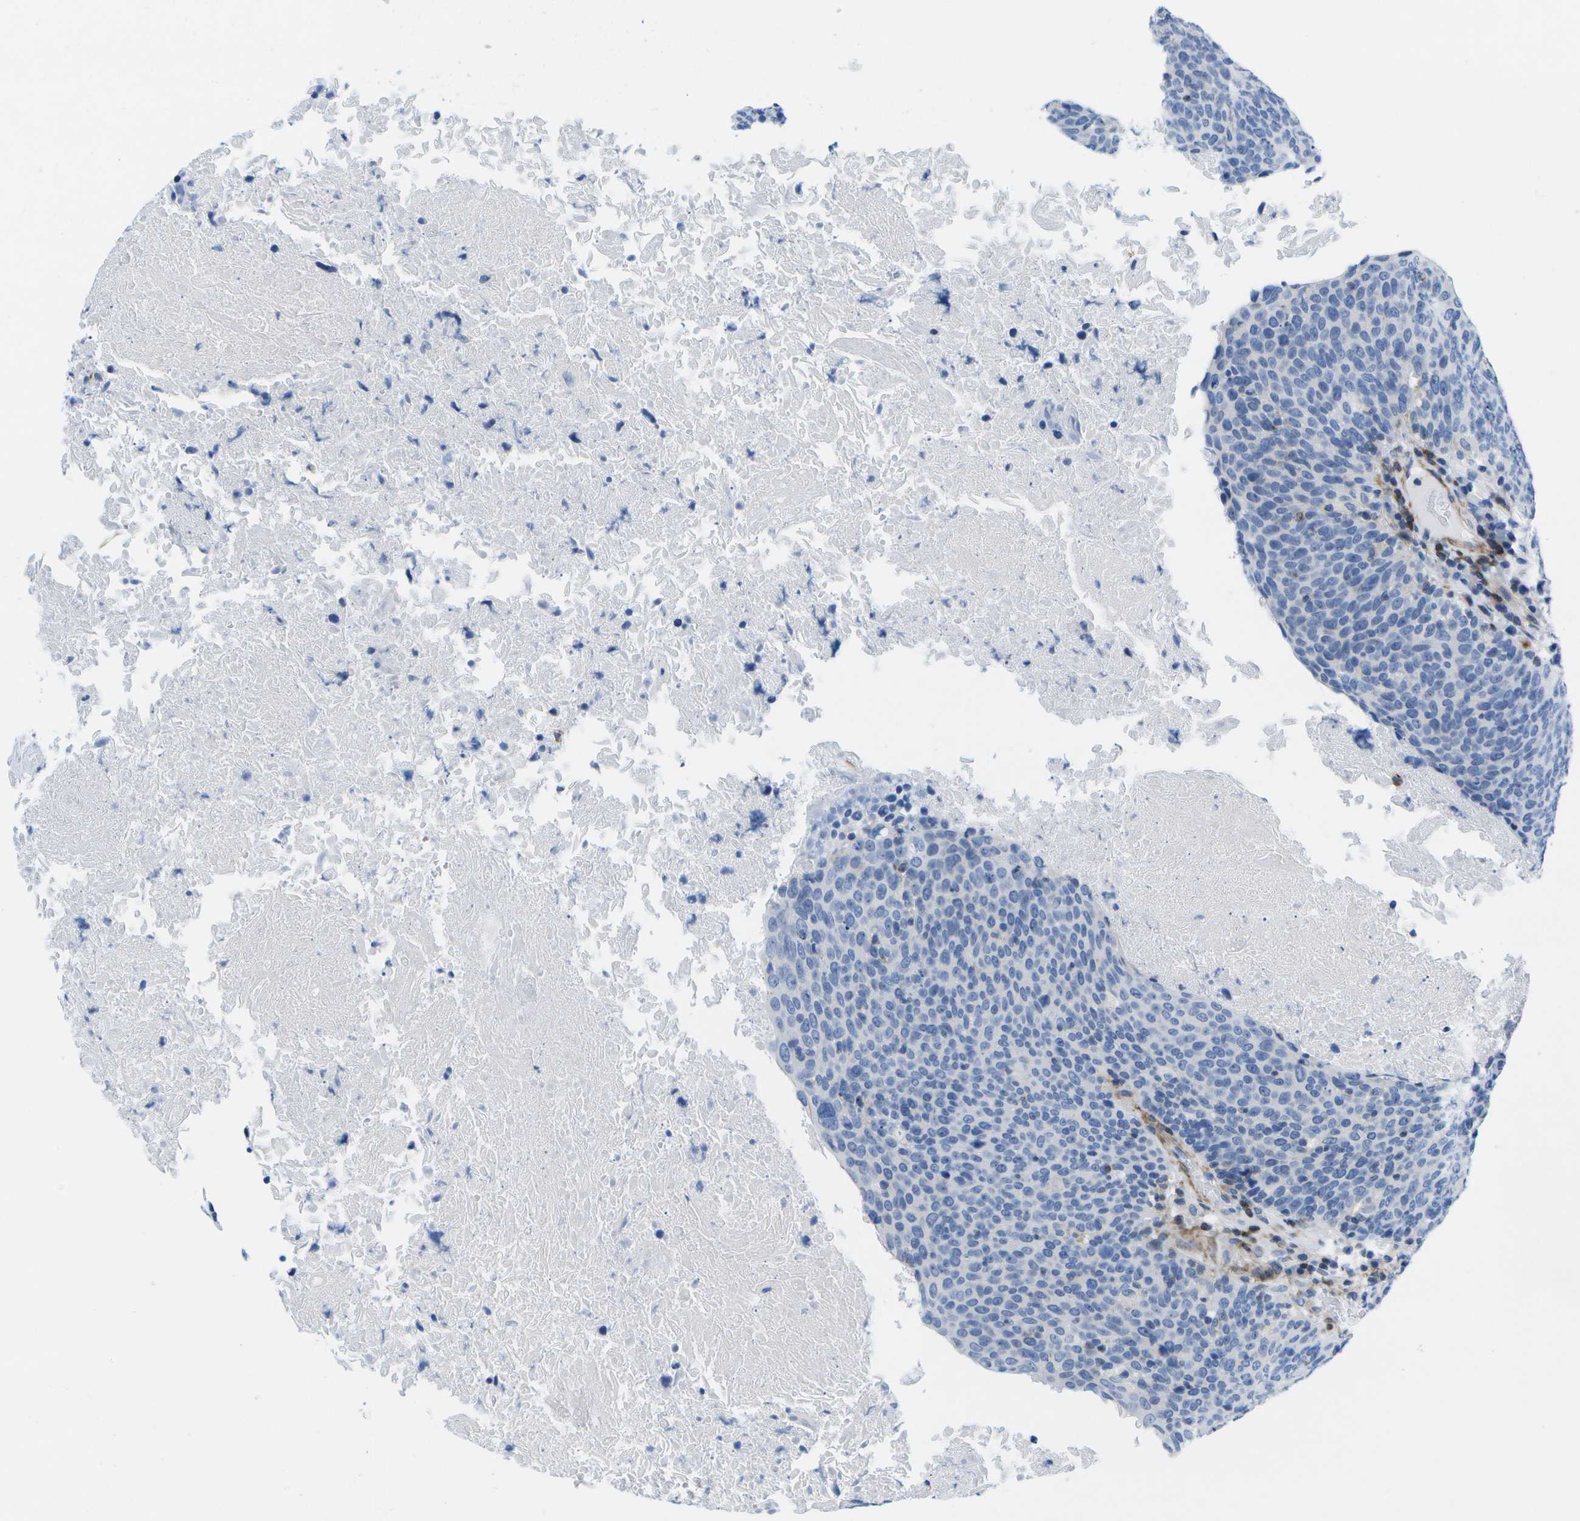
{"staining": {"intensity": "negative", "quantity": "none", "location": "none"}, "tissue": "head and neck cancer", "cell_type": "Tumor cells", "image_type": "cancer", "snomed": [{"axis": "morphology", "description": "Squamous cell carcinoma, NOS"}, {"axis": "morphology", "description": "Squamous cell carcinoma, metastatic, NOS"}, {"axis": "topography", "description": "Lymph node"}, {"axis": "topography", "description": "Head-Neck"}], "caption": "An image of human head and neck cancer (squamous cell carcinoma) is negative for staining in tumor cells.", "gene": "ADGRG6", "patient": {"sex": "male", "age": 62}}